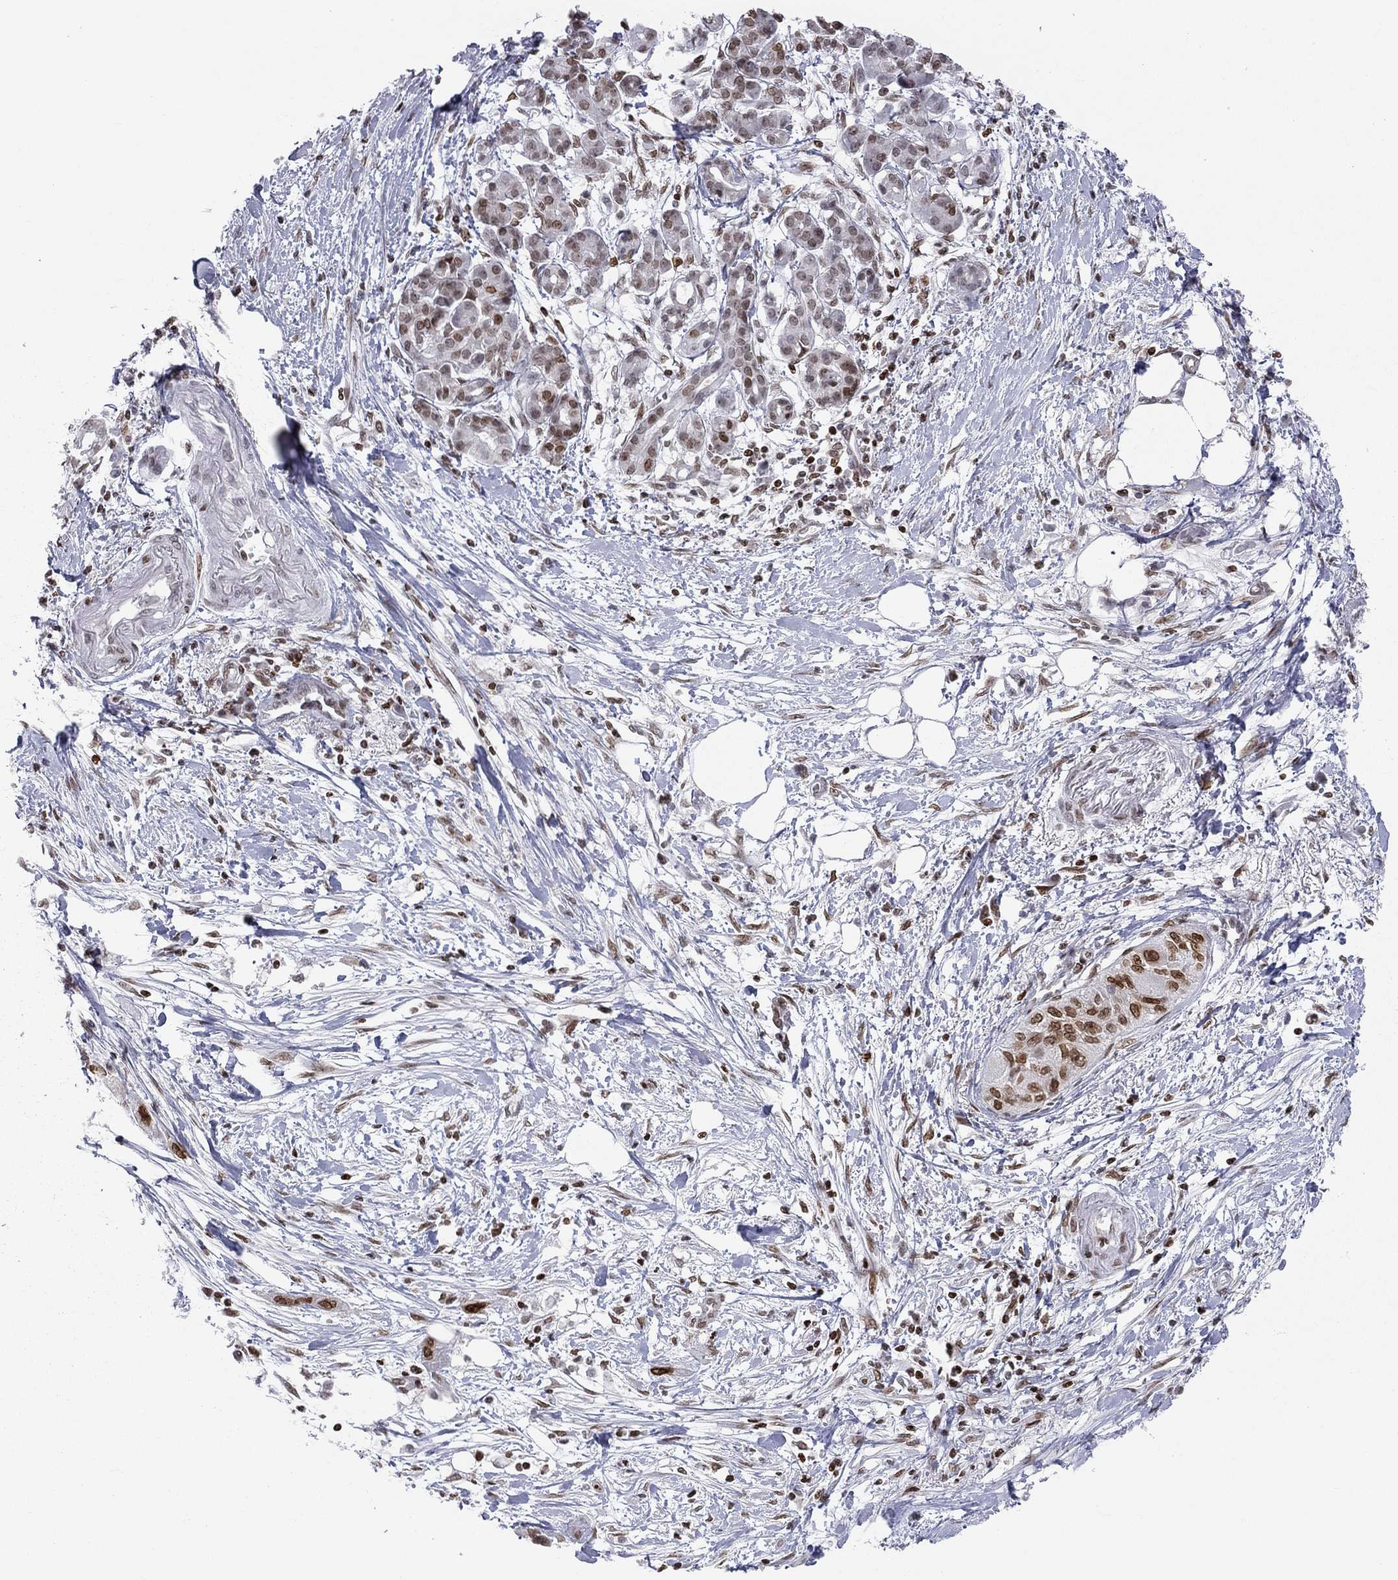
{"staining": {"intensity": "moderate", "quantity": "25%-75%", "location": "nuclear"}, "tissue": "pancreatic cancer", "cell_type": "Tumor cells", "image_type": "cancer", "snomed": [{"axis": "morphology", "description": "Adenocarcinoma, NOS"}, {"axis": "topography", "description": "Pancreas"}], "caption": "Pancreatic adenocarcinoma stained with a brown dye exhibits moderate nuclear positive positivity in approximately 25%-75% of tumor cells.", "gene": "H2AX", "patient": {"sex": "male", "age": 72}}